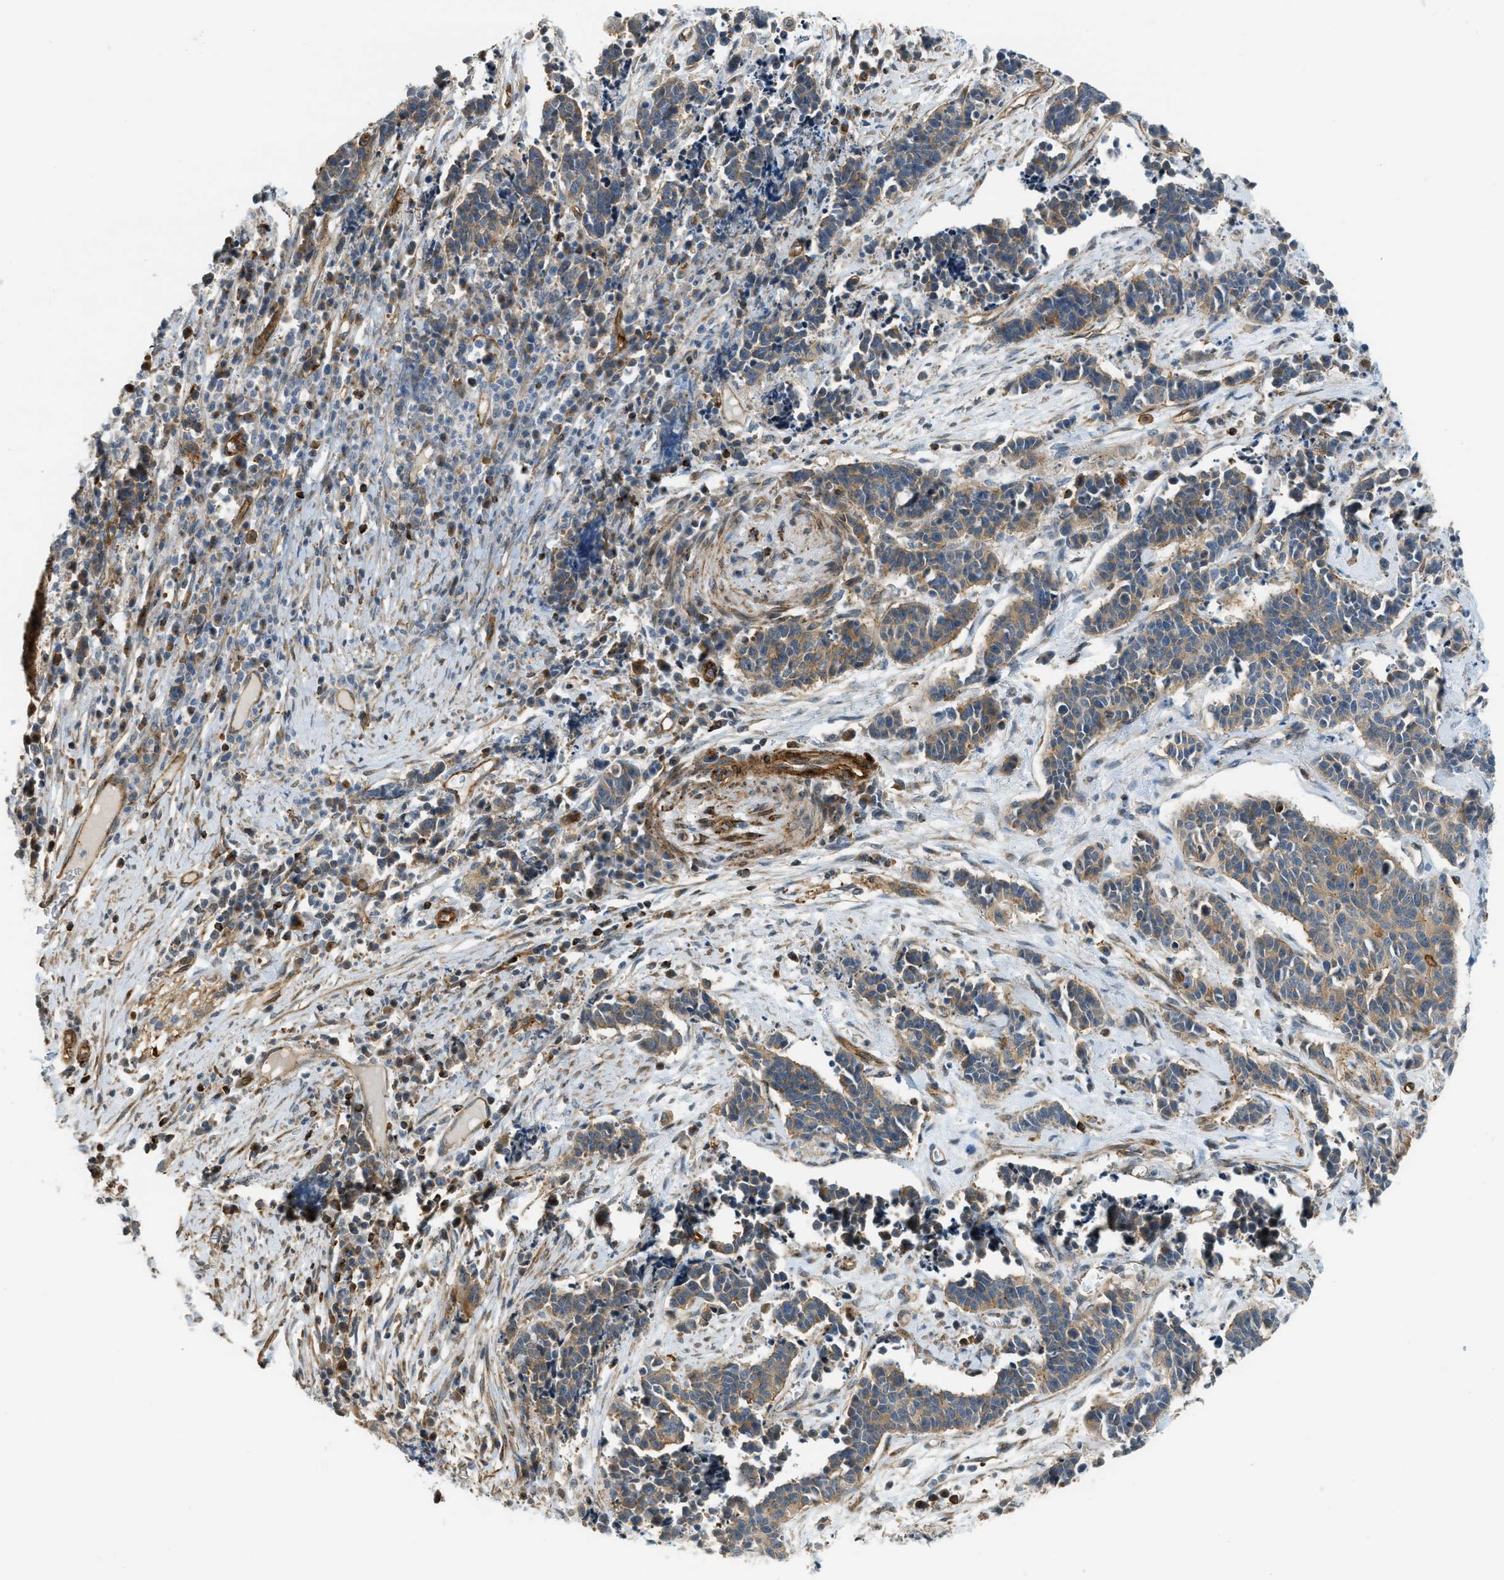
{"staining": {"intensity": "moderate", "quantity": ">75%", "location": "cytoplasmic/membranous"}, "tissue": "cervical cancer", "cell_type": "Tumor cells", "image_type": "cancer", "snomed": [{"axis": "morphology", "description": "Squamous cell carcinoma, NOS"}, {"axis": "topography", "description": "Cervix"}], "caption": "Immunohistochemistry staining of cervical squamous cell carcinoma, which shows medium levels of moderate cytoplasmic/membranous staining in approximately >75% of tumor cells indicating moderate cytoplasmic/membranous protein expression. The staining was performed using DAB (3,3'-diaminobenzidine) (brown) for protein detection and nuclei were counterstained in hematoxylin (blue).", "gene": "KIAA1671", "patient": {"sex": "female", "age": 35}}